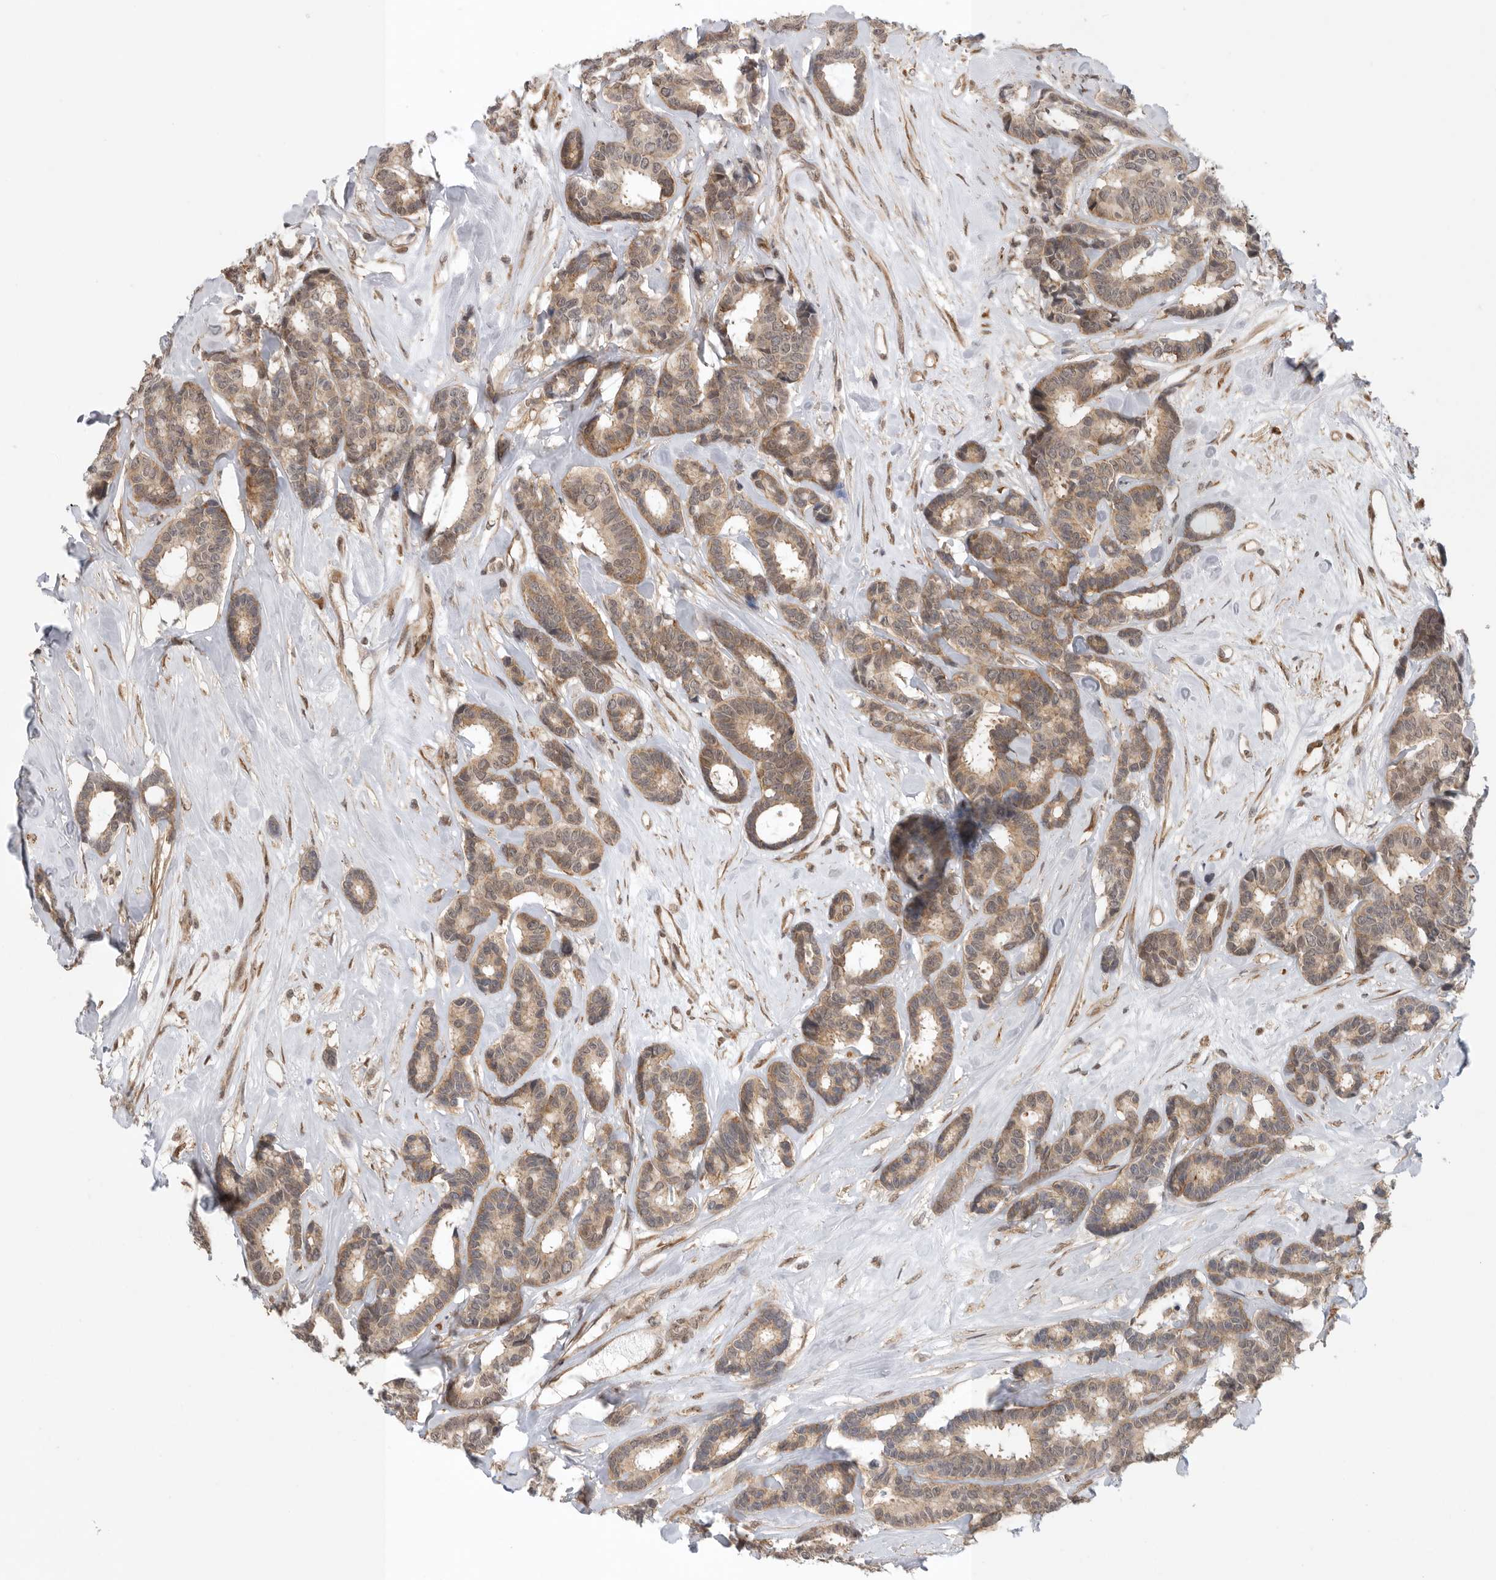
{"staining": {"intensity": "moderate", "quantity": ">75%", "location": "cytoplasmic/membranous"}, "tissue": "breast cancer", "cell_type": "Tumor cells", "image_type": "cancer", "snomed": [{"axis": "morphology", "description": "Duct carcinoma"}, {"axis": "topography", "description": "Breast"}], "caption": "A micrograph of human breast infiltrating ductal carcinoma stained for a protein demonstrates moderate cytoplasmic/membranous brown staining in tumor cells.", "gene": "VPS50", "patient": {"sex": "female", "age": 87}}